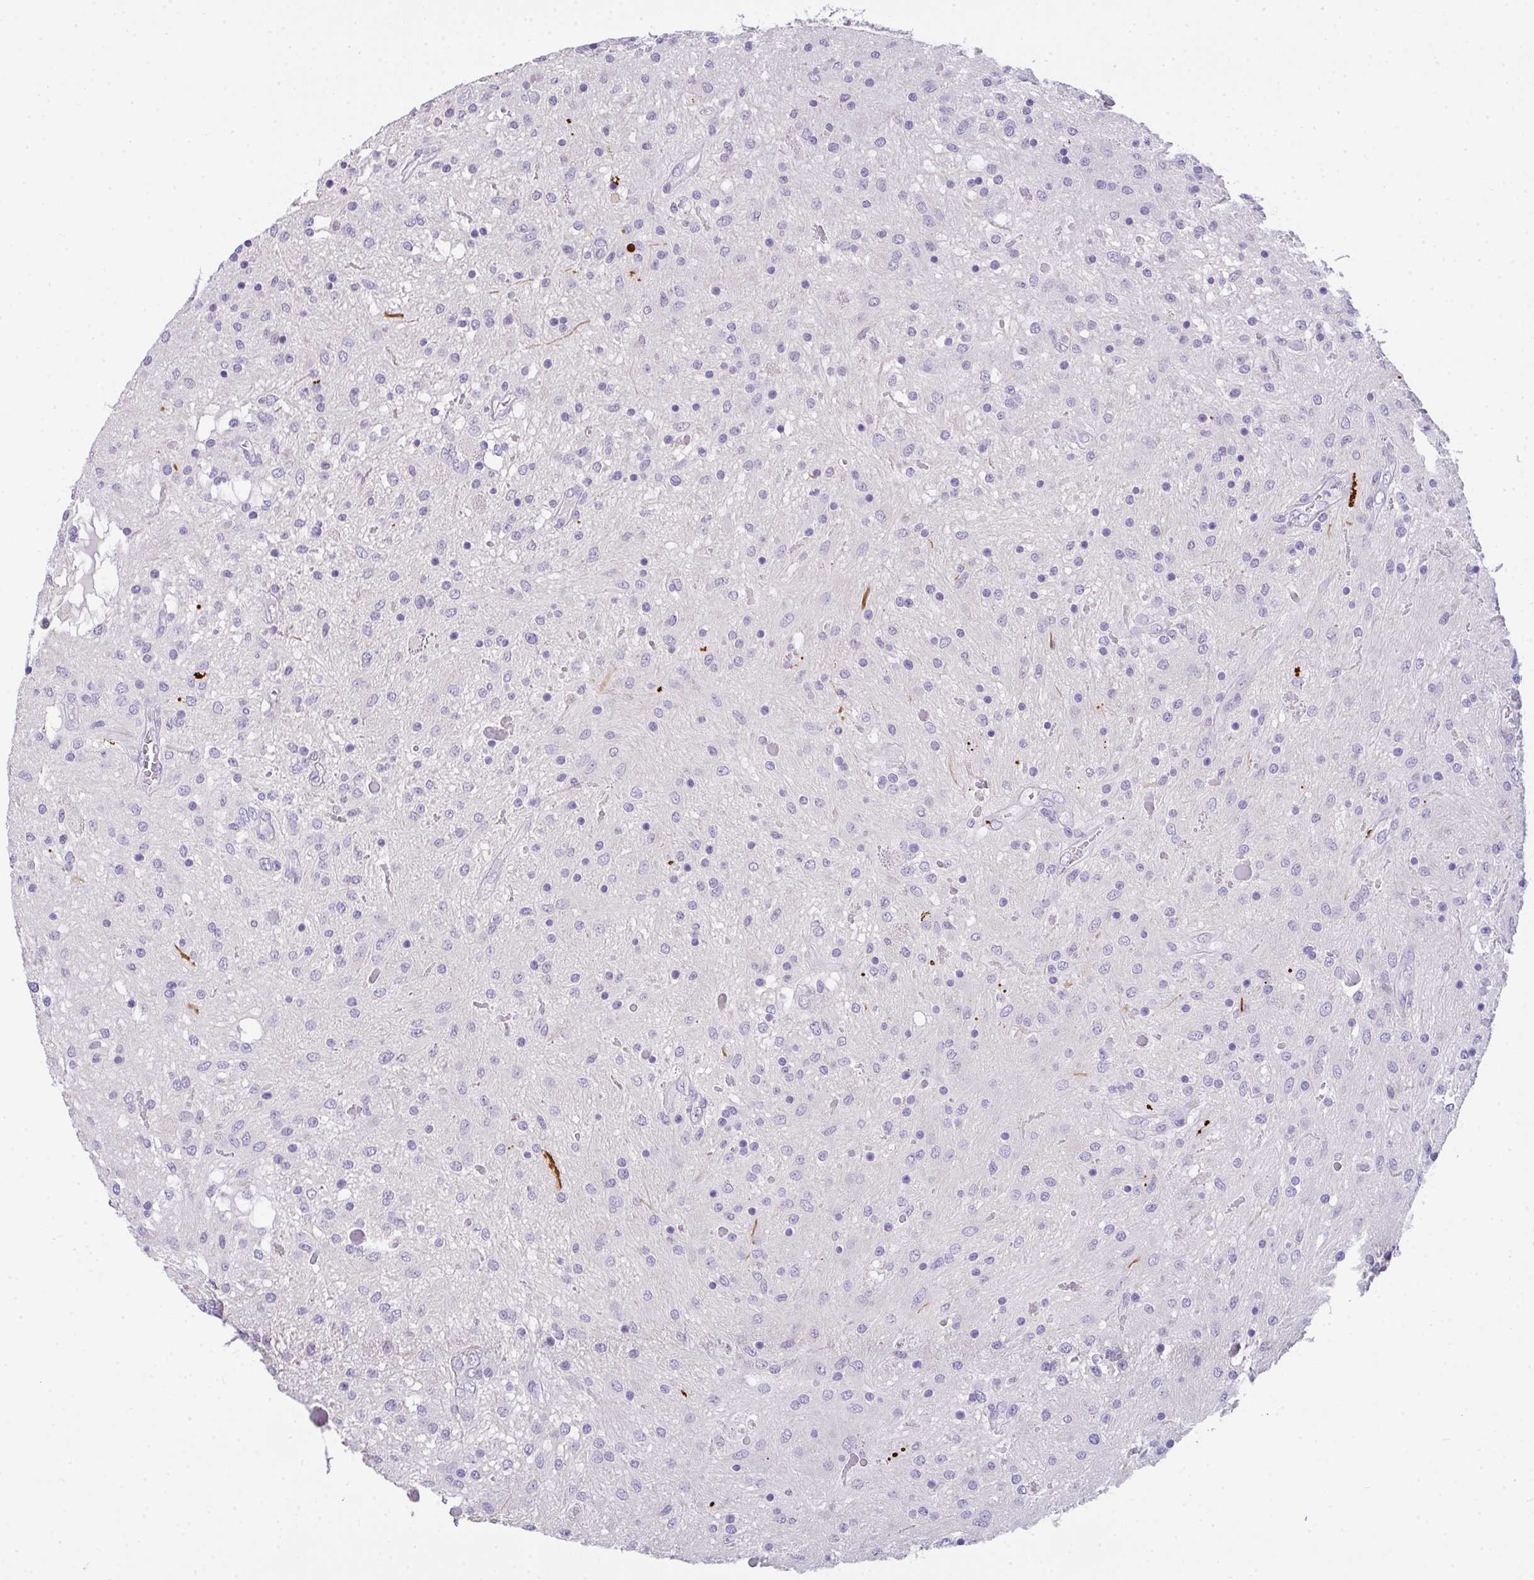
{"staining": {"intensity": "negative", "quantity": "none", "location": "none"}, "tissue": "glioma", "cell_type": "Tumor cells", "image_type": "cancer", "snomed": [{"axis": "morphology", "description": "Glioma, malignant, Low grade"}, {"axis": "topography", "description": "Cerebellum"}], "caption": "Immunohistochemical staining of human malignant glioma (low-grade) shows no significant expression in tumor cells.", "gene": "COX7B", "patient": {"sex": "female", "age": 14}}